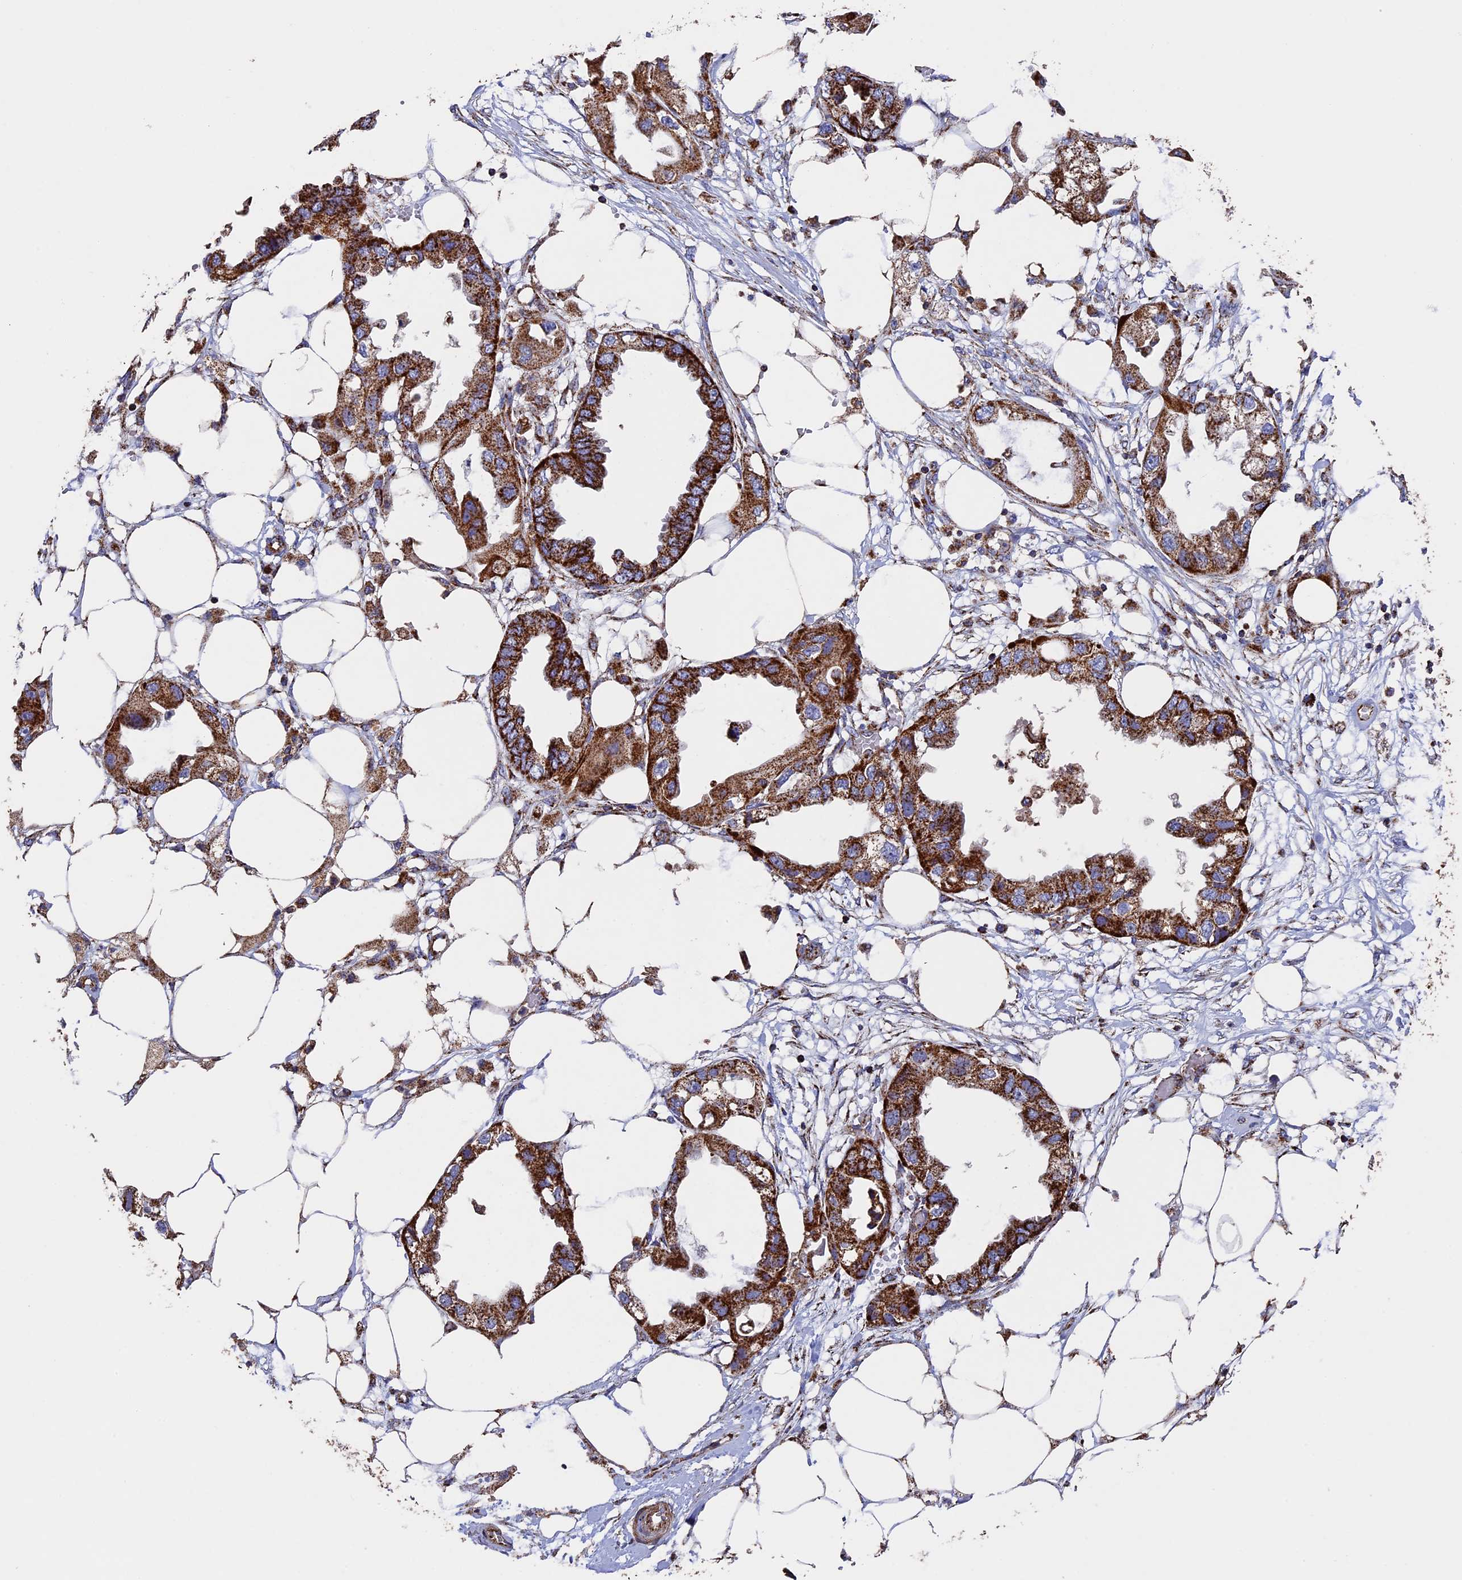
{"staining": {"intensity": "strong", "quantity": ">75%", "location": "cytoplasmic/membranous"}, "tissue": "endometrial cancer", "cell_type": "Tumor cells", "image_type": "cancer", "snomed": [{"axis": "morphology", "description": "Adenocarcinoma, NOS"}, {"axis": "morphology", "description": "Adenocarcinoma, metastatic, NOS"}, {"axis": "topography", "description": "Adipose tissue"}, {"axis": "topography", "description": "Endometrium"}], "caption": "IHC of endometrial cancer reveals high levels of strong cytoplasmic/membranous expression in approximately >75% of tumor cells.", "gene": "ADAT1", "patient": {"sex": "female", "age": 67}}